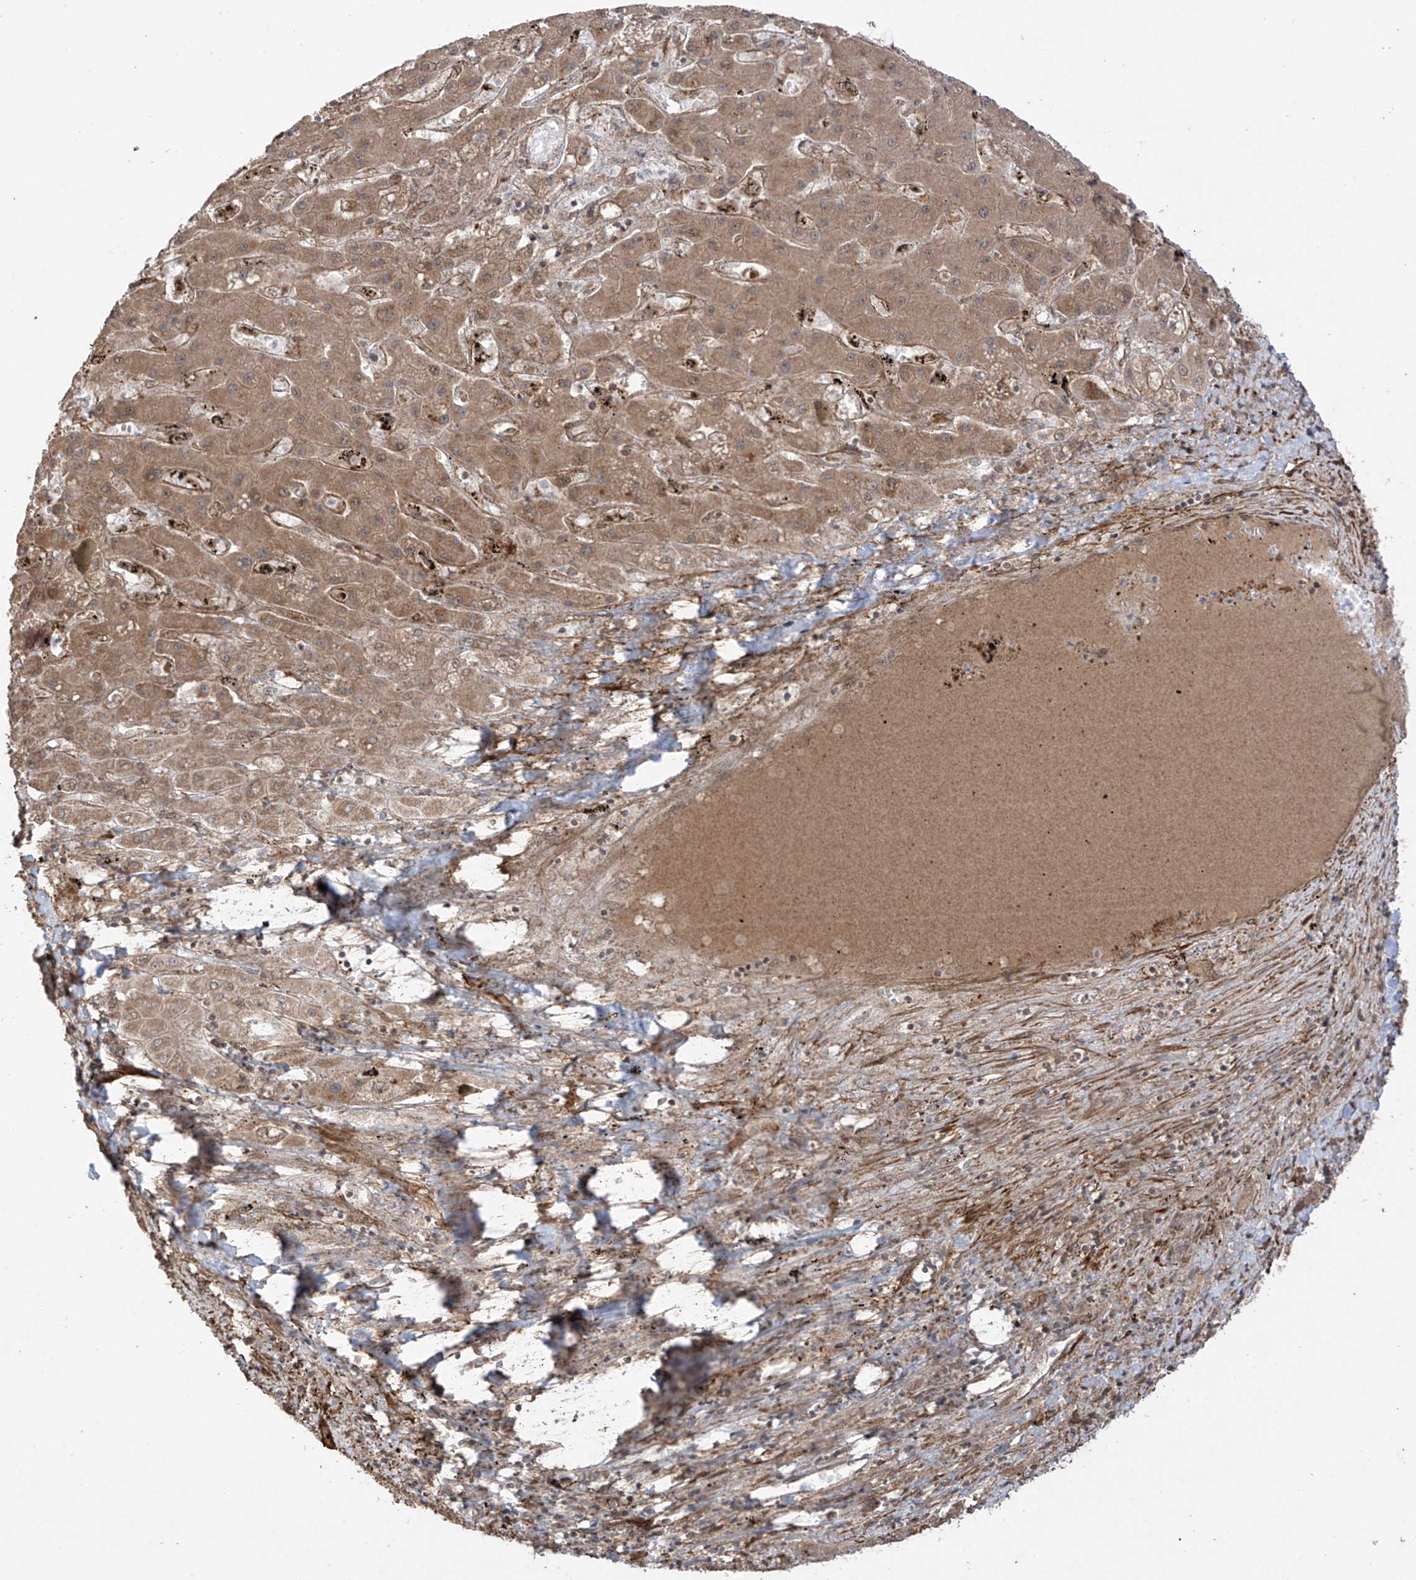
{"staining": {"intensity": "moderate", "quantity": ">75%", "location": "cytoplasmic/membranous"}, "tissue": "liver cancer", "cell_type": "Tumor cells", "image_type": "cancer", "snomed": [{"axis": "morphology", "description": "Cholangiocarcinoma"}, {"axis": "topography", "description": "Liver"}], "caption": "This micrograph shows liver cancer stained with immunohistochemistry (IHC) to label a protein in brown. The cytoplasmic/membranous of tumor cells show moderate positivity for the protein. Nuclei are counter-stained blue.", "gene": "ABCD1", "patient": {"sex": "male", "age": 67}}